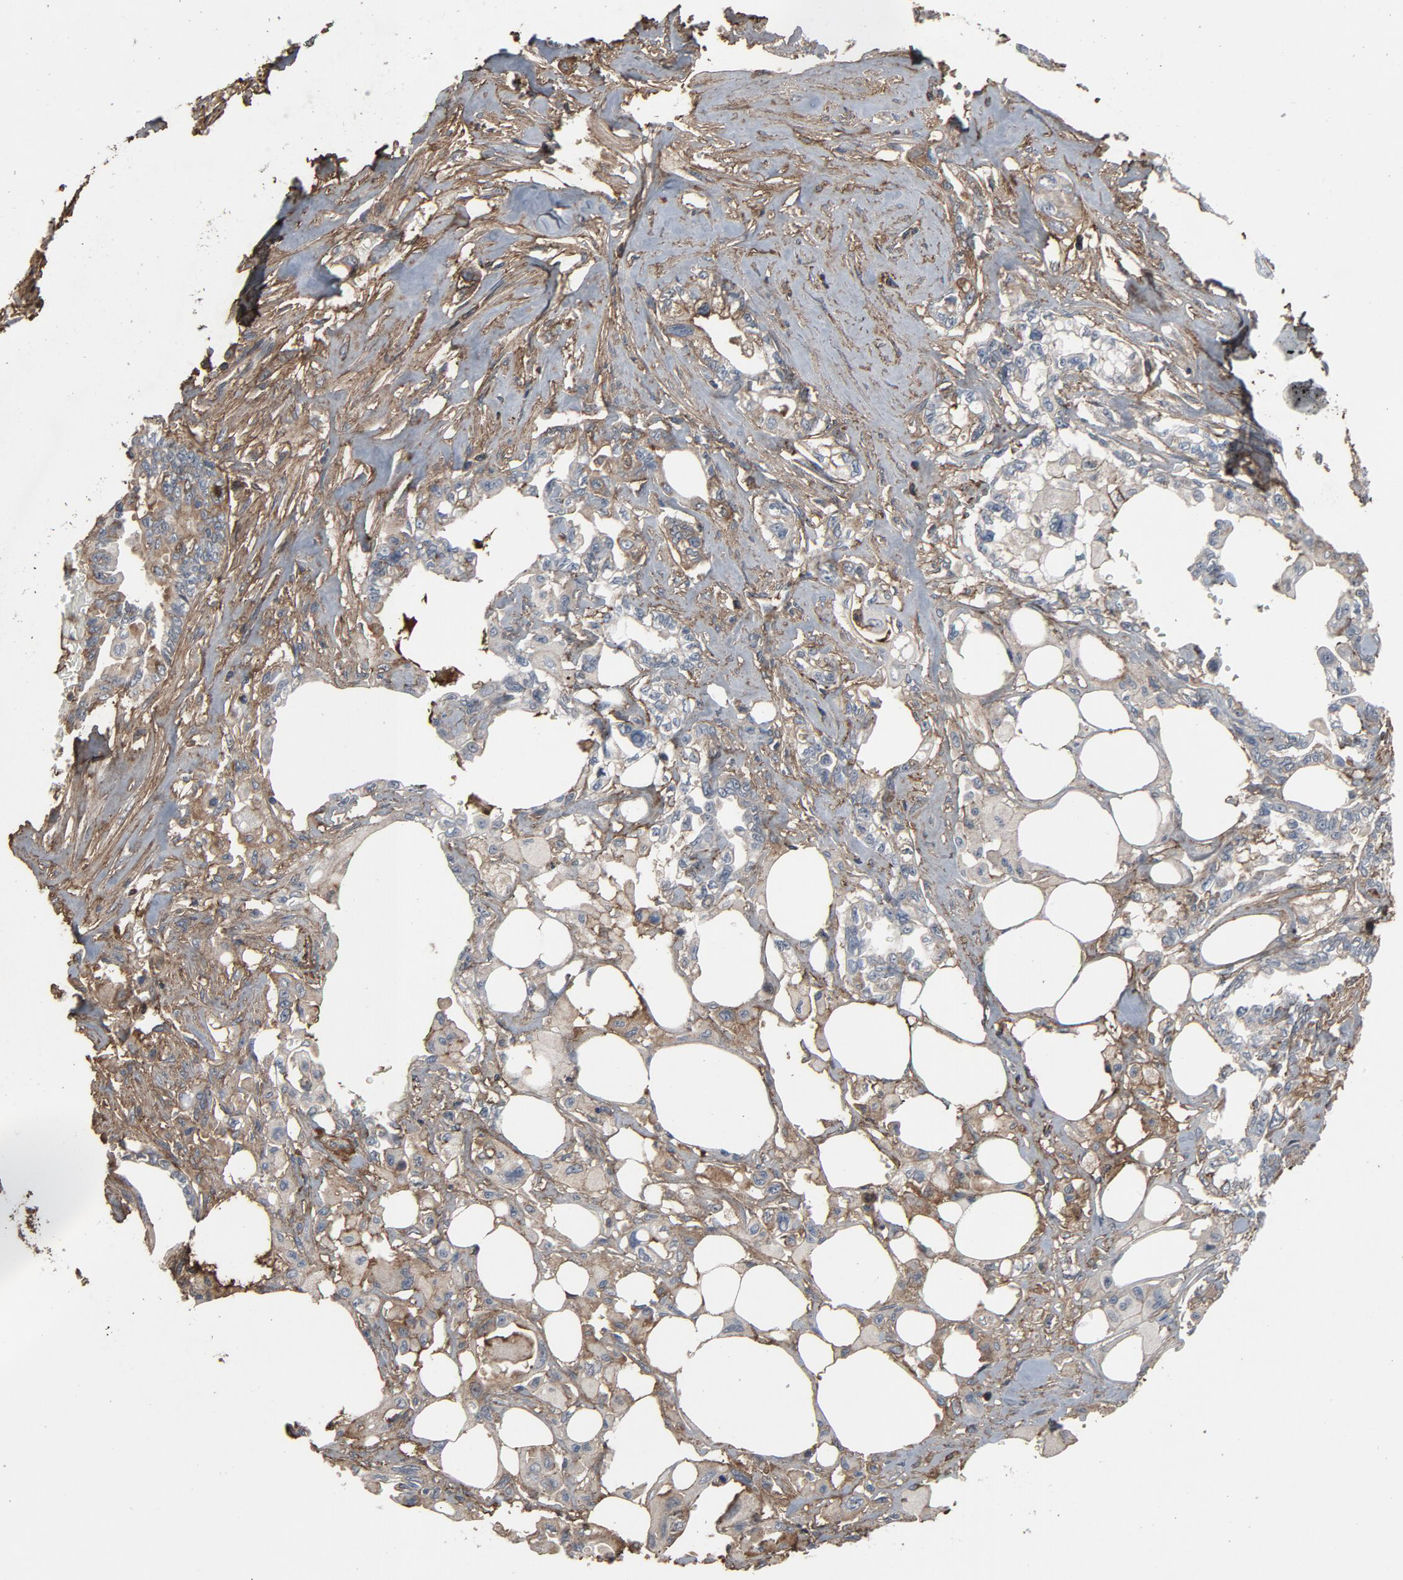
{"staining": {"intensity": "negative", "quantity": "none", "location": "none"}, "tissue": "pancreatic cancer", "cell_type": "Tumor cells", "image_type": "cancer", "snomed": [{"axis": "morphology", "description": "Normal tissue, NOS"}, {"axis": "topography", "description": "Pancreas"}], "caption": "The photomicrograph exhibits no staining of tumor cells in pancreatic cancer.", "gene": "PDZD4", "patient": {"sex": "male", "age": 42}}